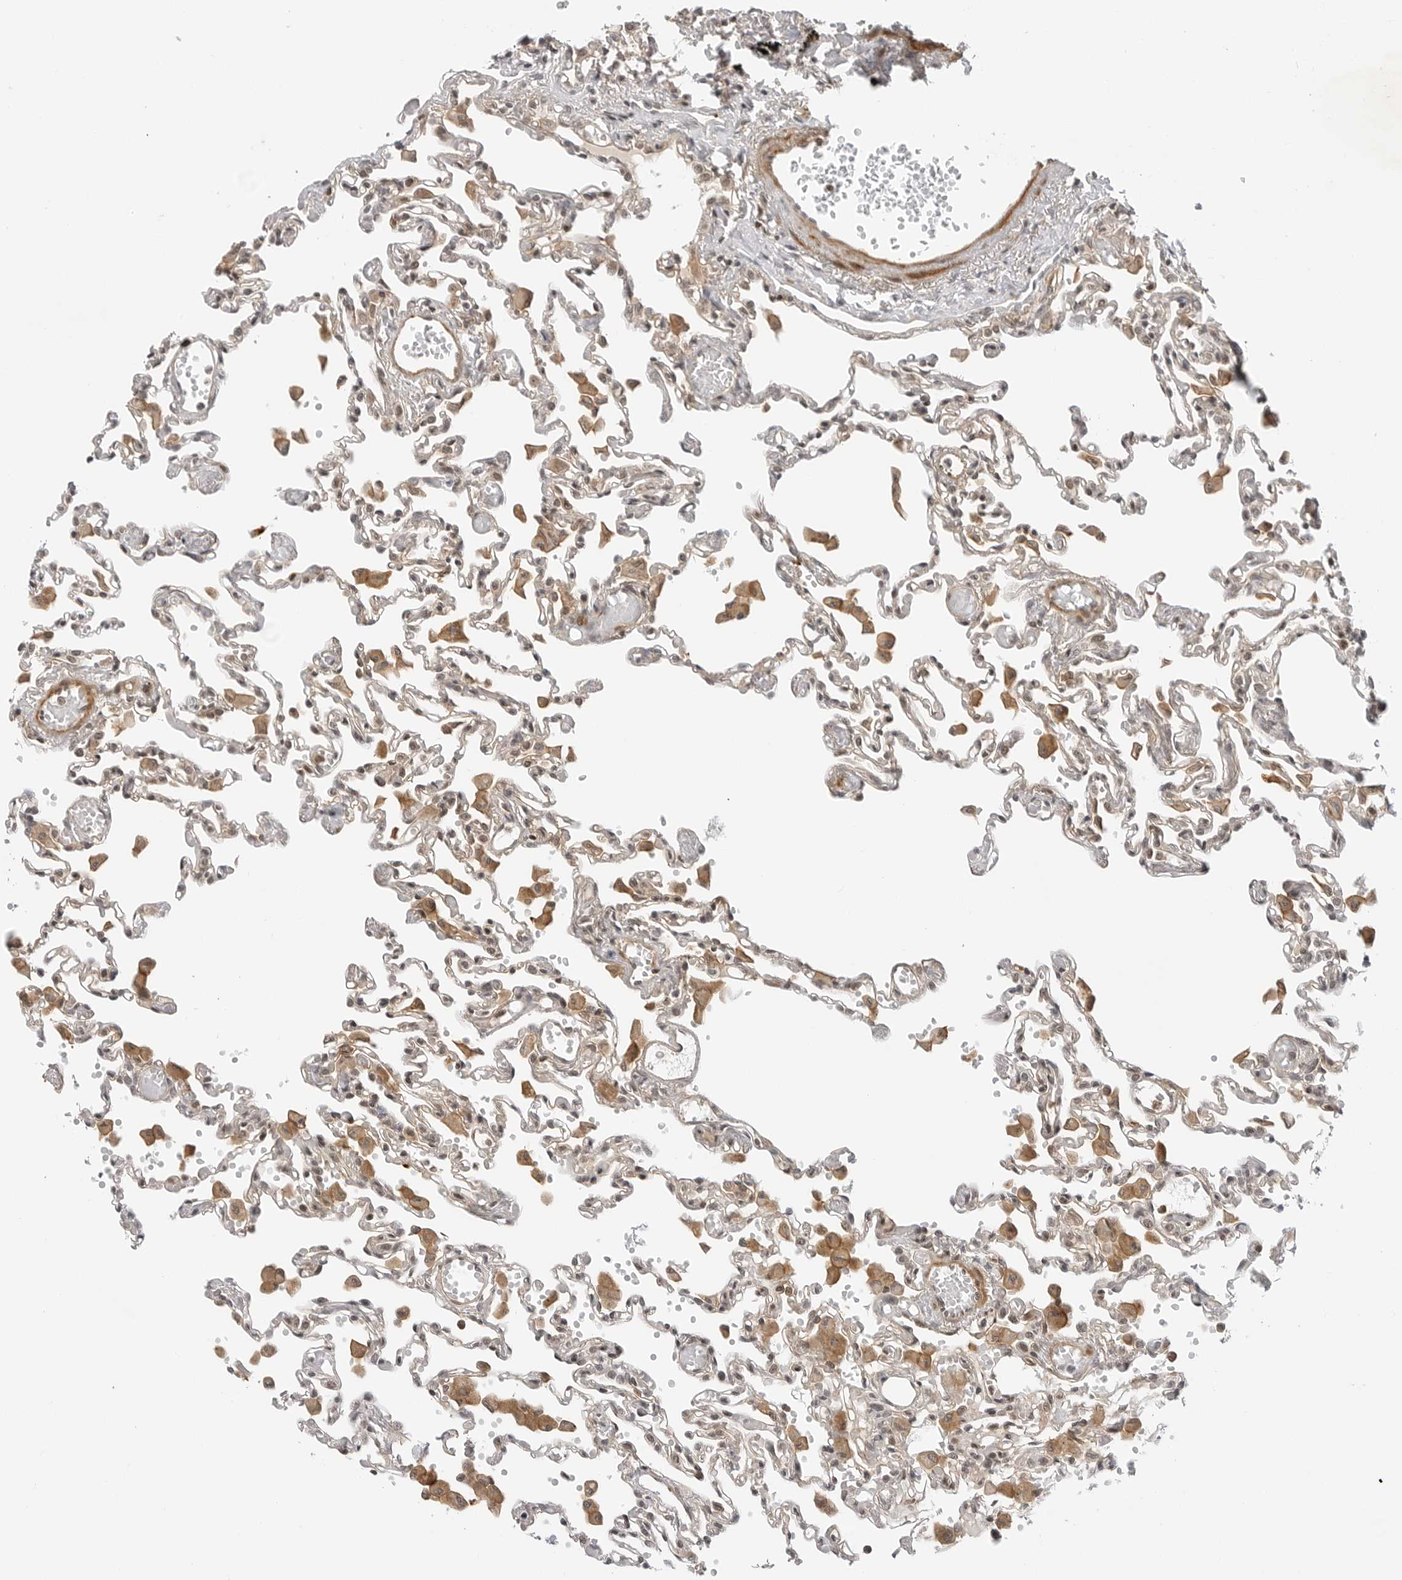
{"staining": {"intensity": "weak", "quantity": "25%-75%", "location": "cytoplasmic/membranous"}, "tissue": "lung", "cell_type": "Alveolar cells", "image_type": "normal", "snomed": [{"axis": "morphology", "description": "Normal tissue, NOS"}, {"axis": "topography", "description": "Bronchus"}, {"axis": "topography", "description": "Lung"}], "caption": "A photomicrograph showing weak cytoplasmic/membranous expression in approximately 25%-75% of alveolar cells in benign lung, as visualized by brown immunohistochemical staining.", "gene": "MAP2K5", "patient": {"sex": "female", "age": 49}}